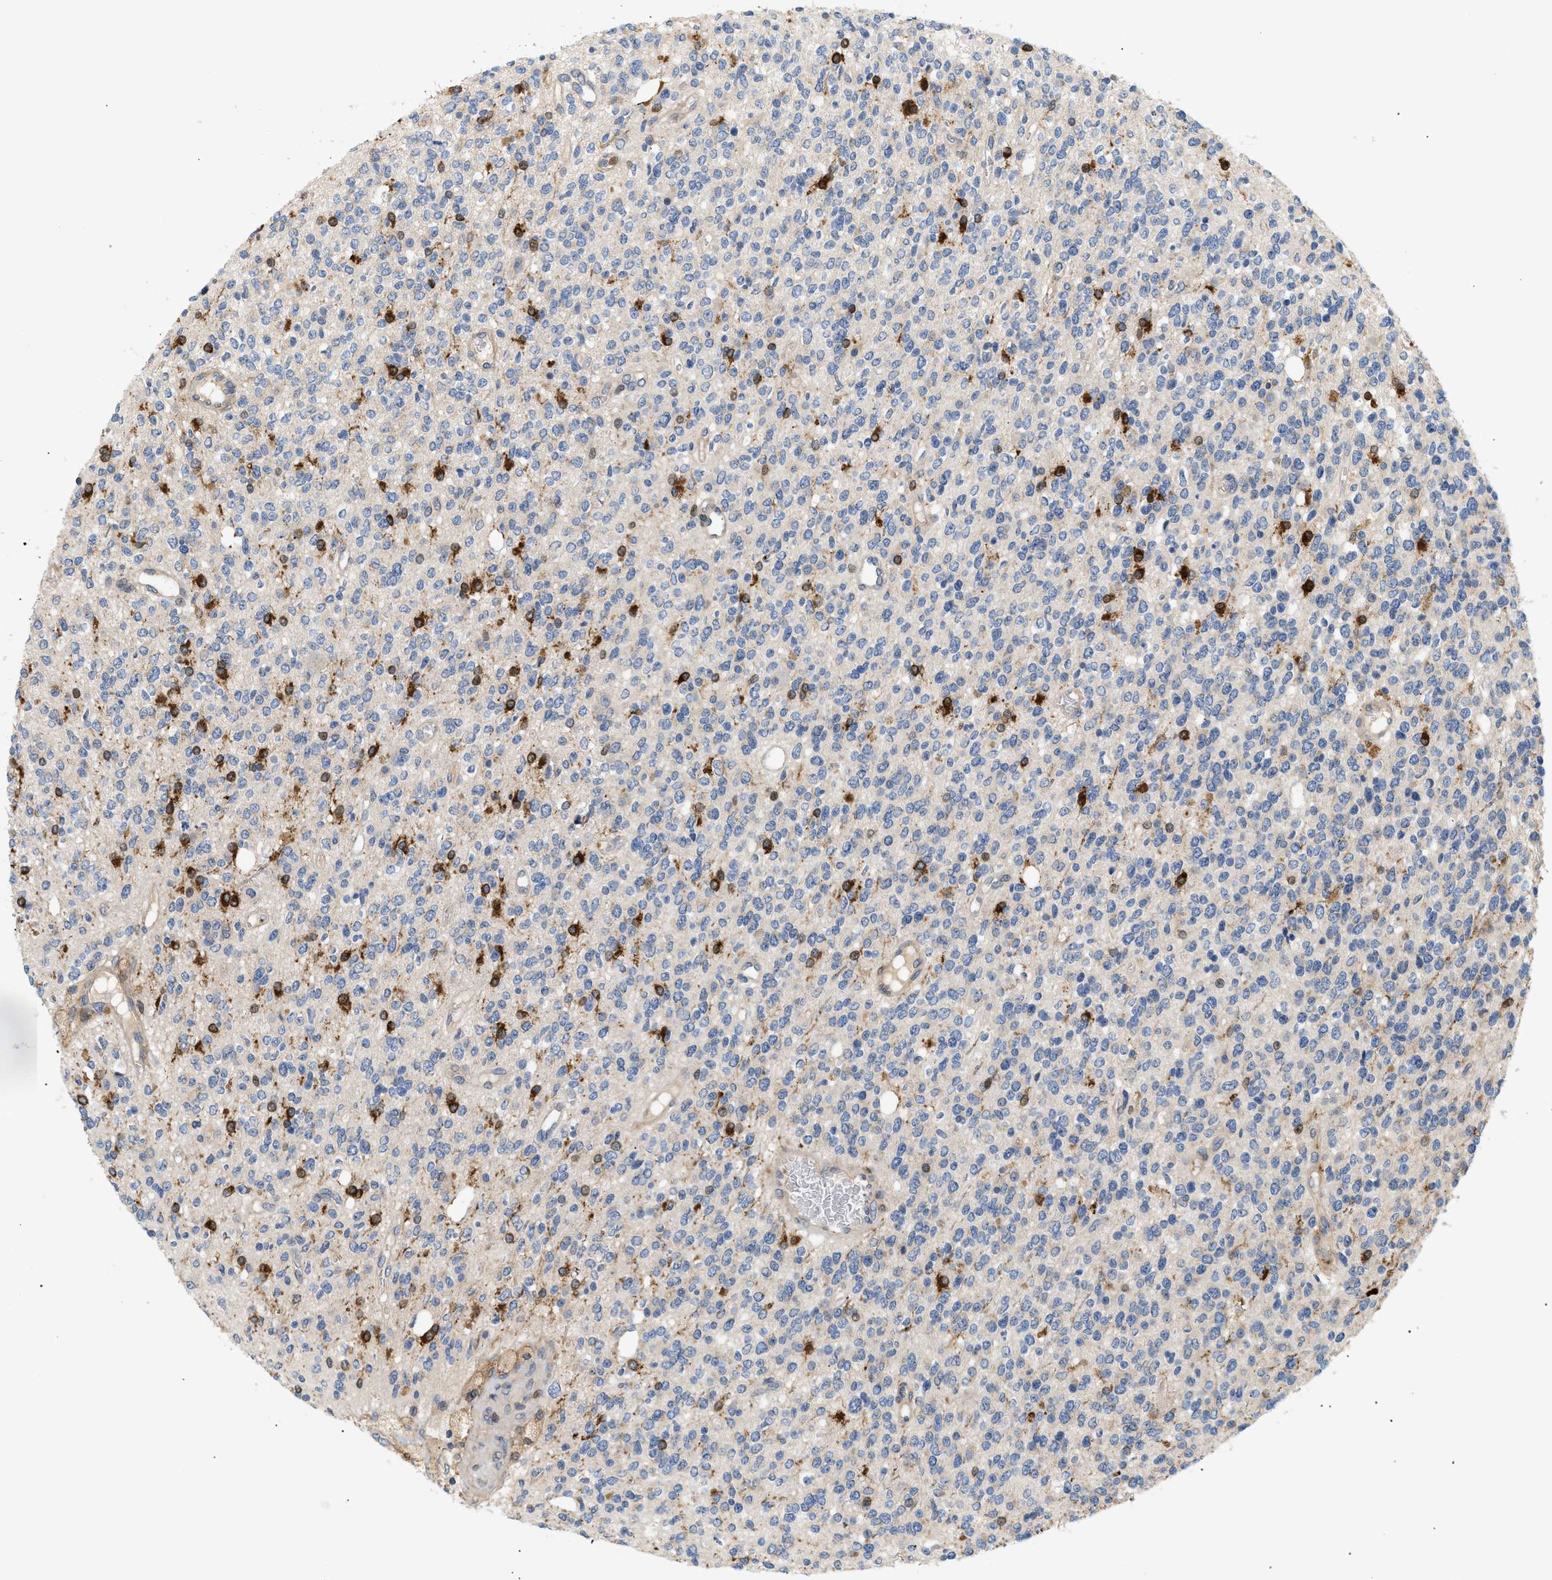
{"staining": {"intensity": "strong", "quantity": "<25%", "location": "cytoplasmic/membranous"}, "tissue": "glioma", "cell_type": "Tumor cells", "image_type": "cancer", "snomed": [{"axis": "morphology", "description": "Glioma, malignant, High grade"}, {"axis": "topography", "description": "Brain"}], "caption": "Immunohistochemical staining of glioma exhibits medium levels of strong cytoplasmic/membranous positivity in approximately <25% of tumor cells.", "gene": "FARS2", "patient": {"sex": "male", "age": 34}}